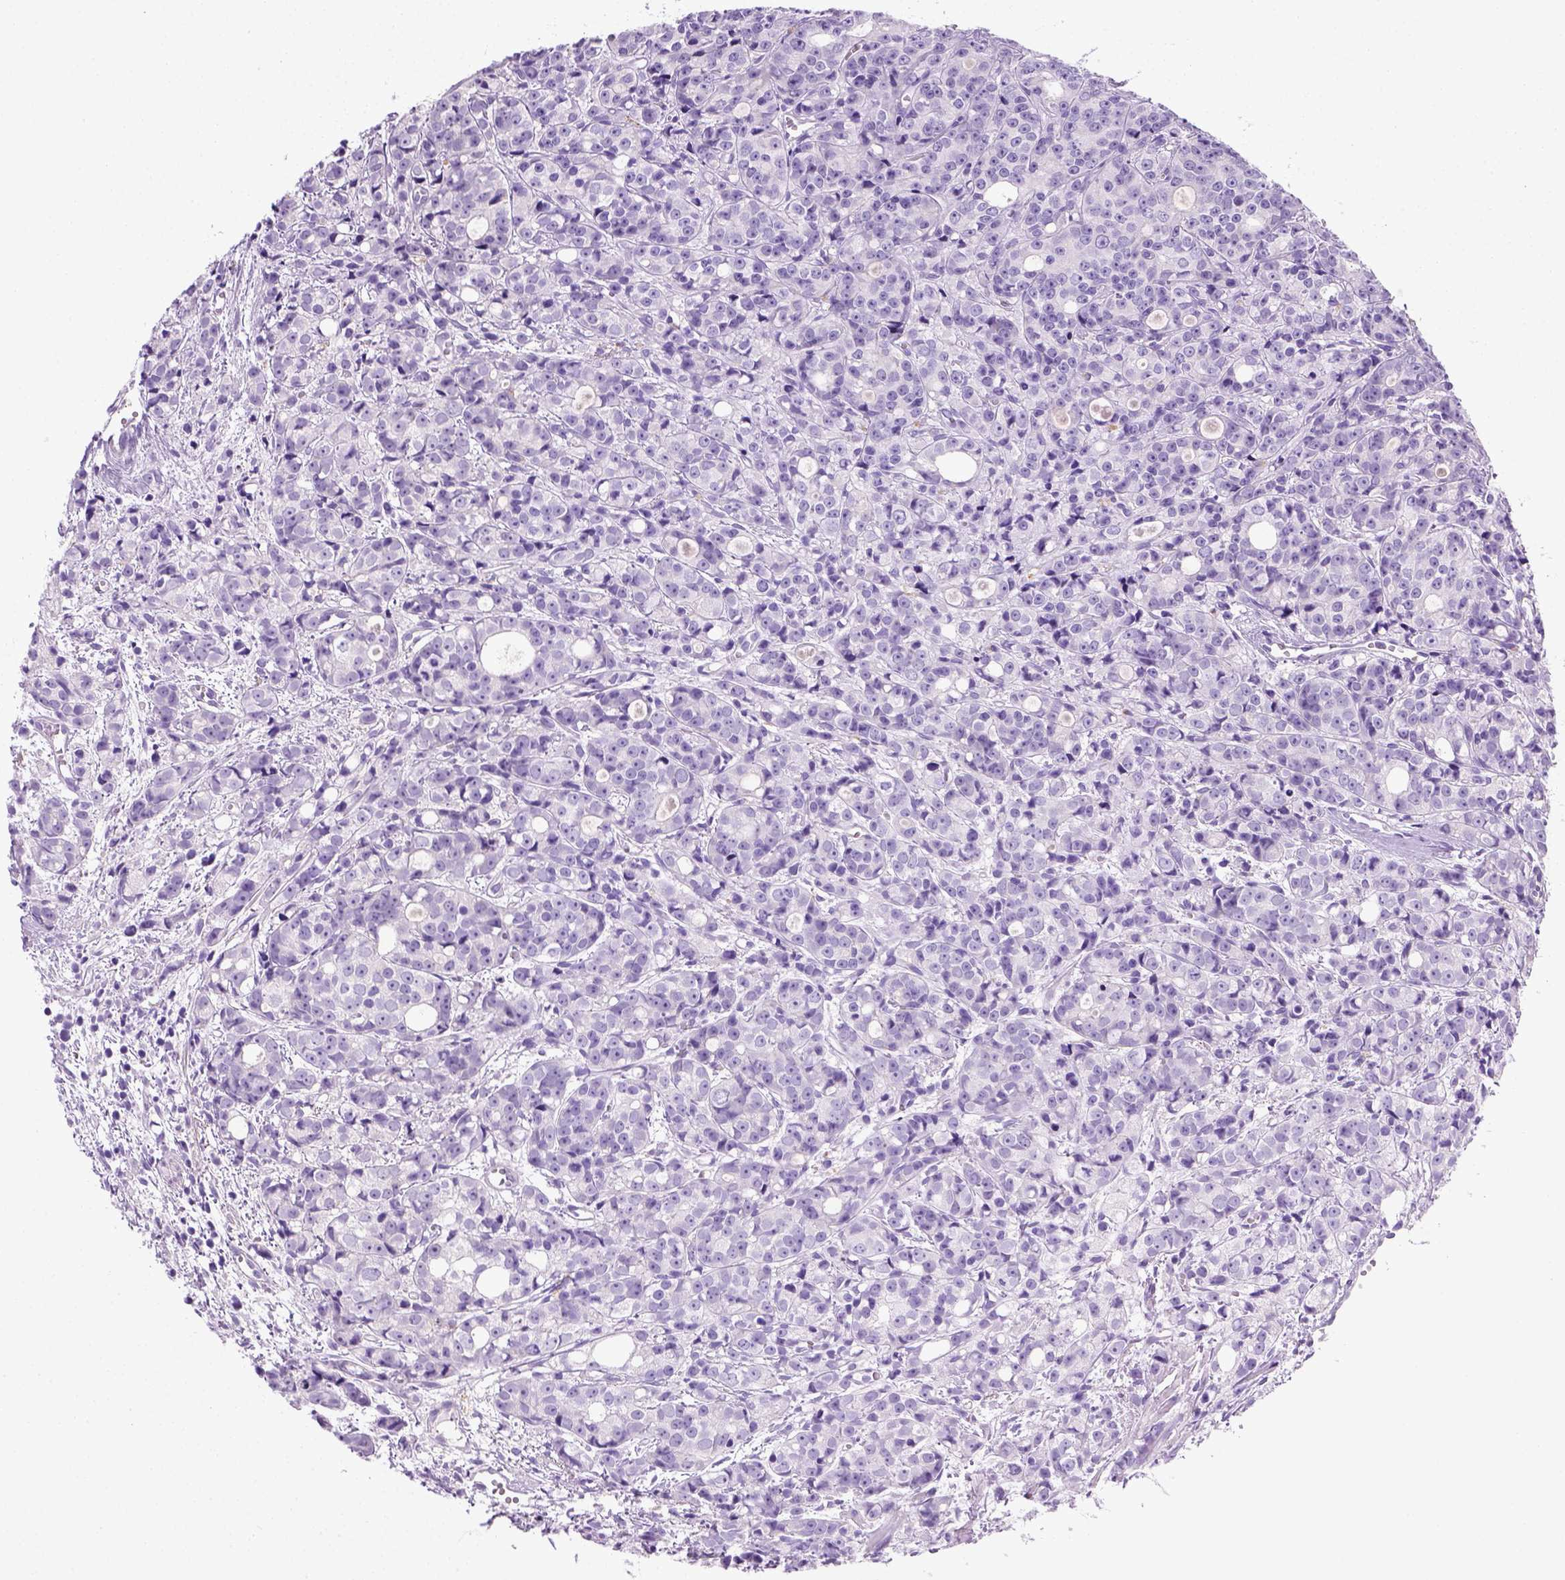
{"staining": {"intensity": "negative", "quantity": "none", "location": "none"}, "tissue": "prostate cancer", "cell_type": "Tumor cells", "image_type": "cancer", "snomed": [{"axis": "morphology", "description": "Adenocarcinoma, Medium grade"}, {"axis": "topography", "description": "Prostate"}], "caption": "This is an immunohistochemistry (IHC) image of human adenocarcinoma (medium-grade) (prostate). There is no positivity in tumor cells.", "gene": "KRT71", "patient": {"sex": "male", "age": 74}}